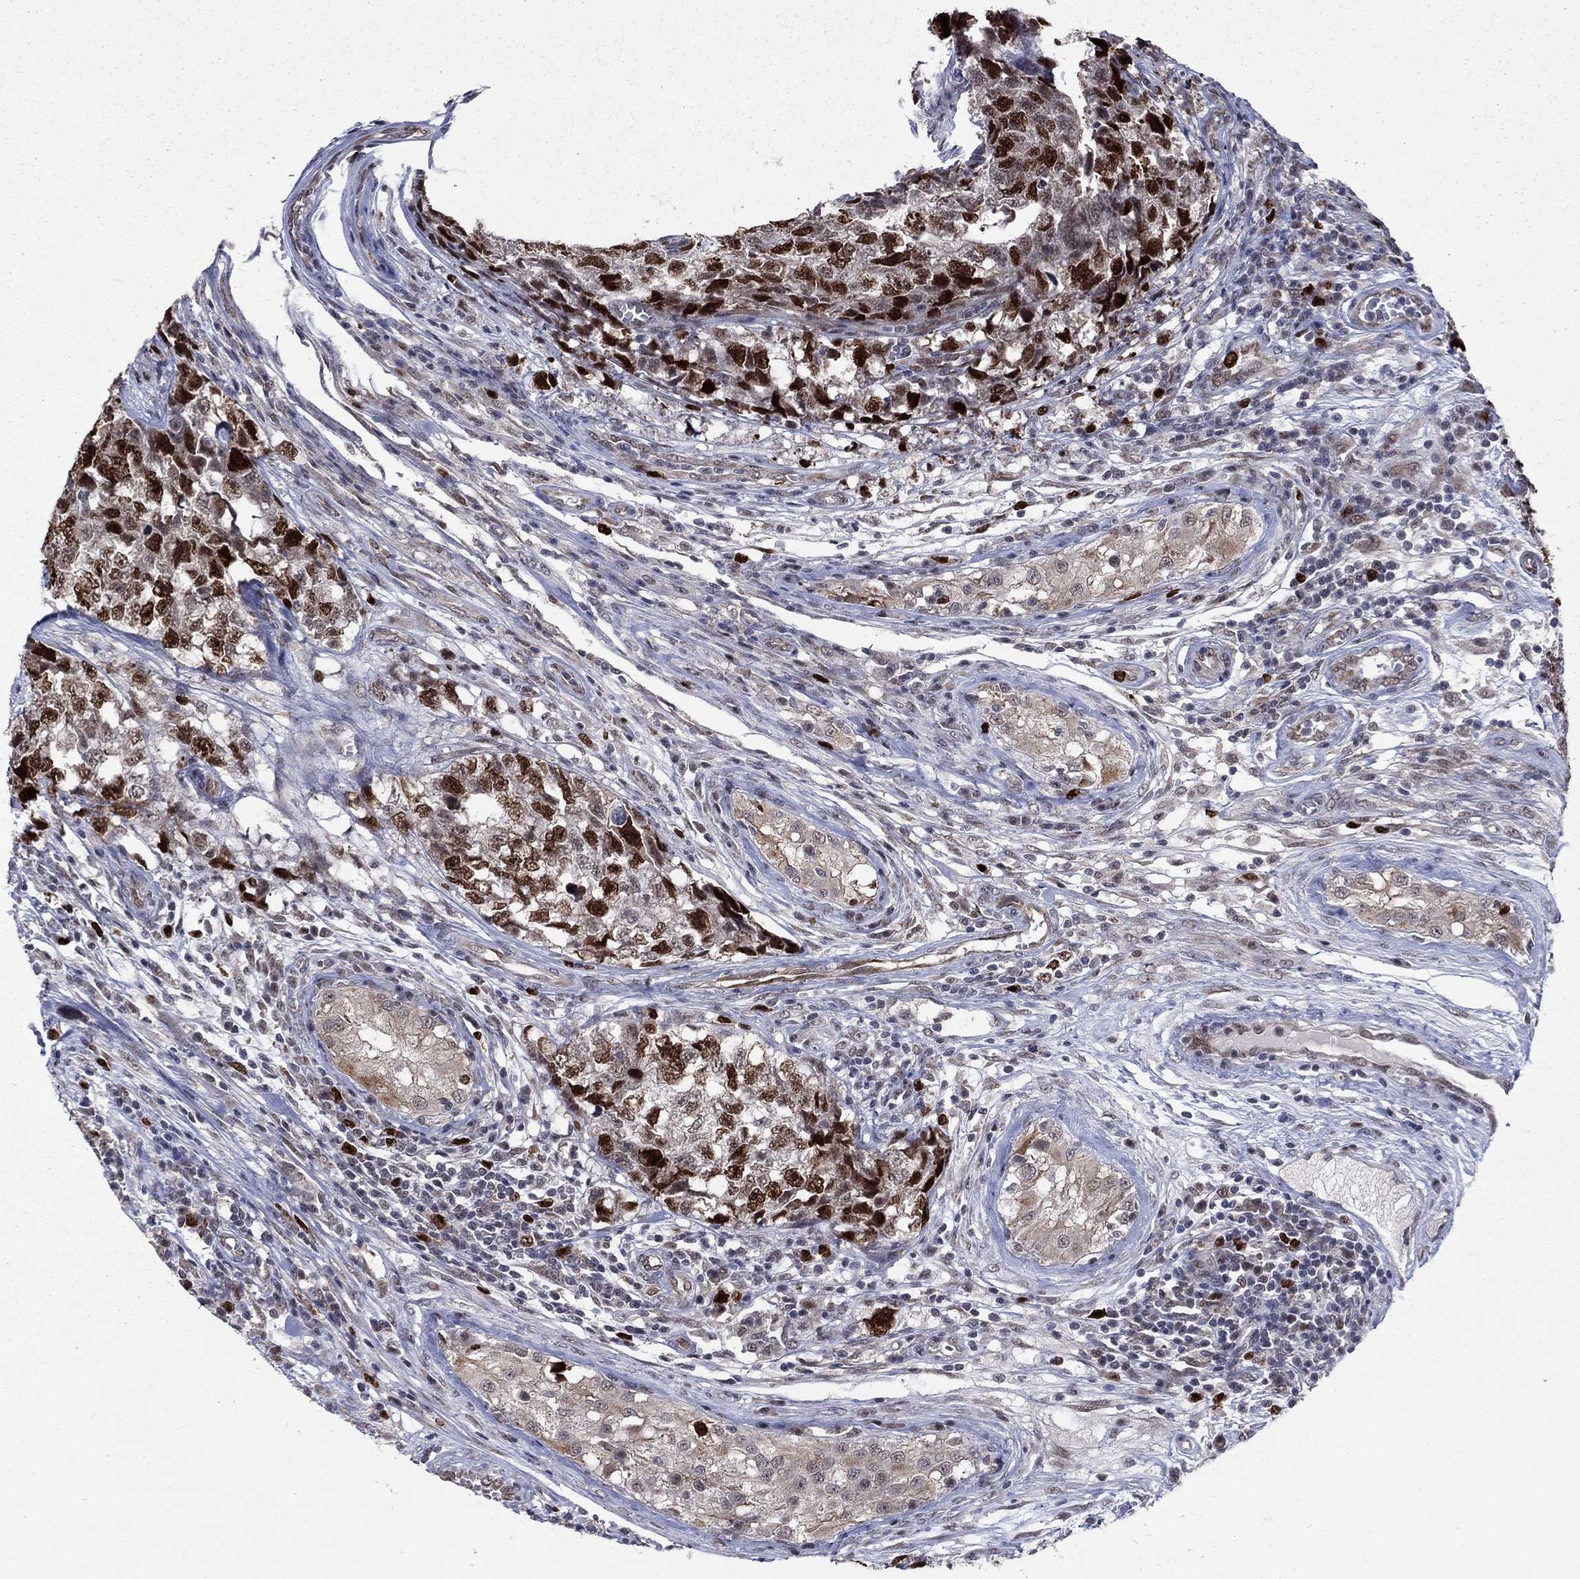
{"staining": {"intensity": "strong", "quantity": ">75%", "location": "nuclear"}, "tissue": "testis cancer", "cell_type": "Tumor cells", "image_type": "cancer", "snomed": [{"axis": "morphology", "description": "Seminoma, NOS"}, {"axis": "morphology", "description": "Carcinoma, Embryonal, NOS"}, {"axis": "topography", "description": "Testis"}], "caption": "Tumor cells display high levels of strong nuclear staining in about >75% of cells in human testis cancer (seminoma). (DAB (3,3'-diaminobenzidine) = brown stain, brightfield microscopy at high magnification).", "gene": "CDCA5", "patient": {"sex": "male", "age": 22}}